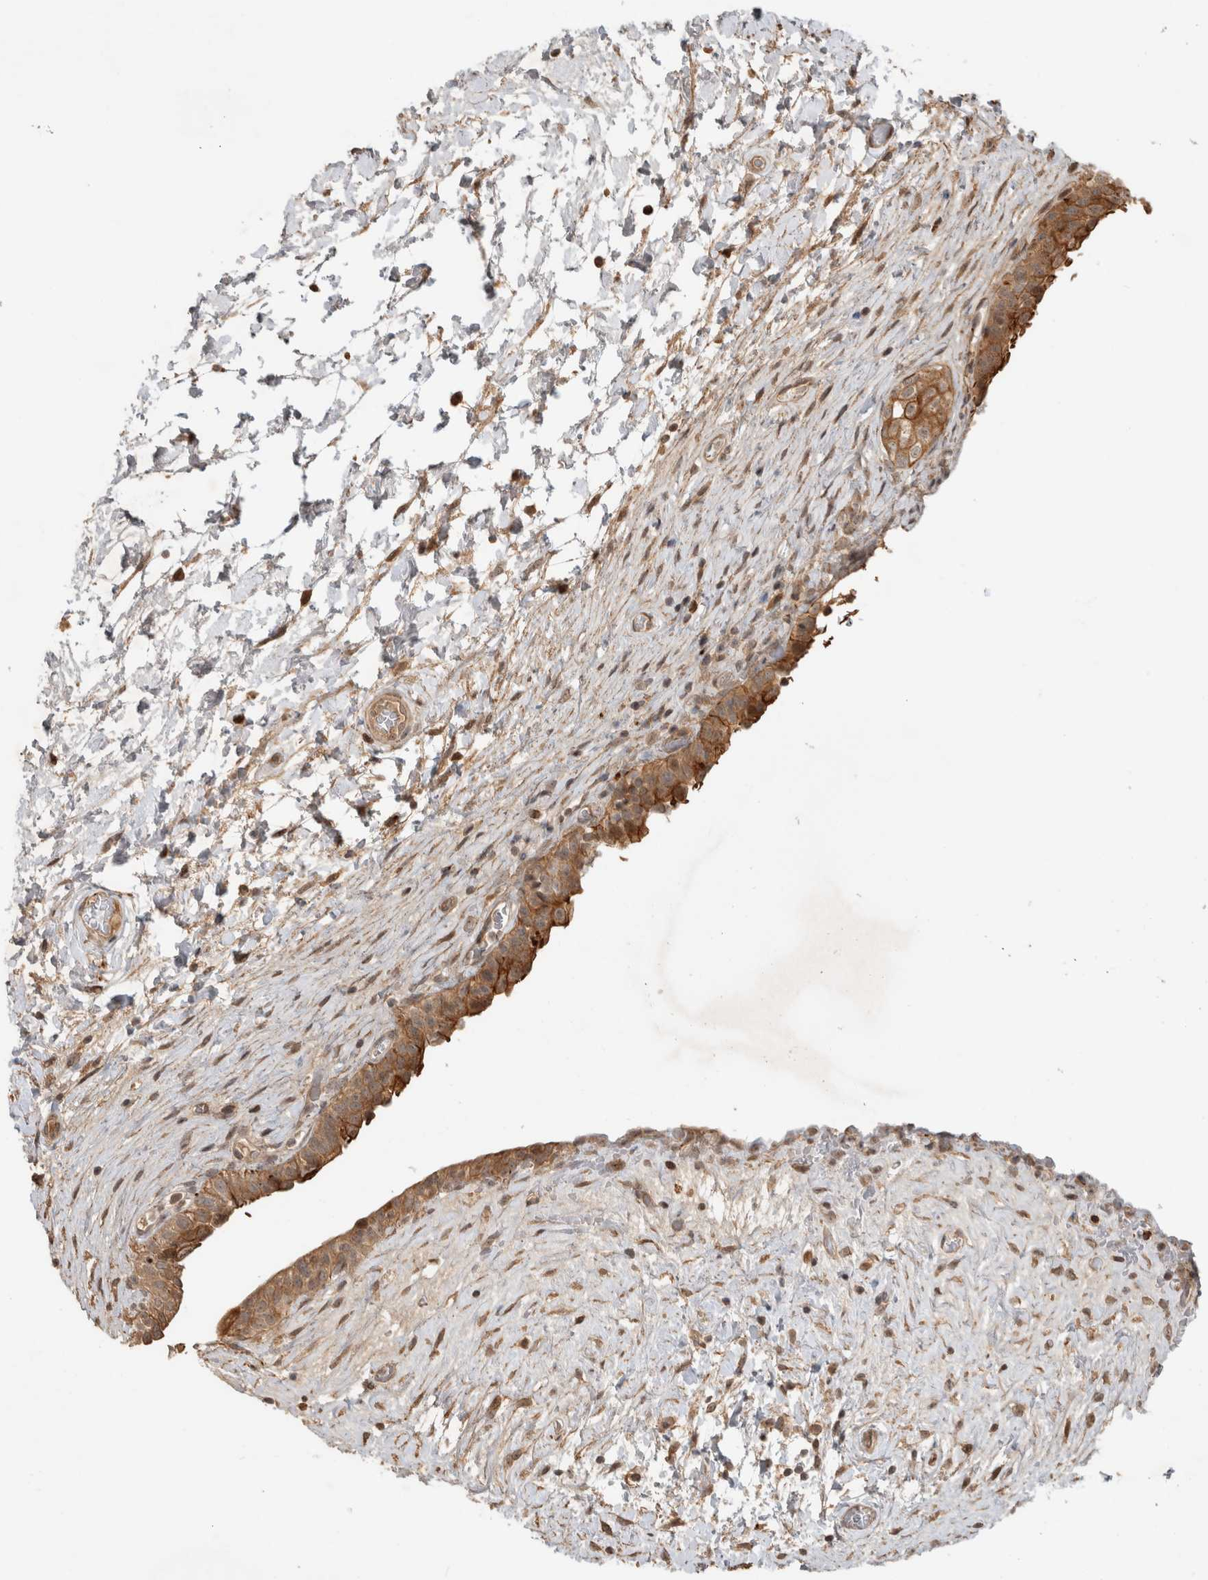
{"staining": {"intensity": "moderate", "quantity": ">75%", "location": "cytoplasmic/membranous"}, "tissue": "urinary bladder", "cell_type": "Urothelial cells", "image_type": "normal", "snomed": [{"axis": "morphology", "description": "Normal tissue, NOS"}, {"axis": "topography", "description": "Urinary bladder"}], "caption": "Moderate cytoplasmic/membranous protein positivity is present in about >75% of urothelial cells in urinary bladder.", "gene": "PITPNC1", "patient": {"sex": "male", "age": 74}}